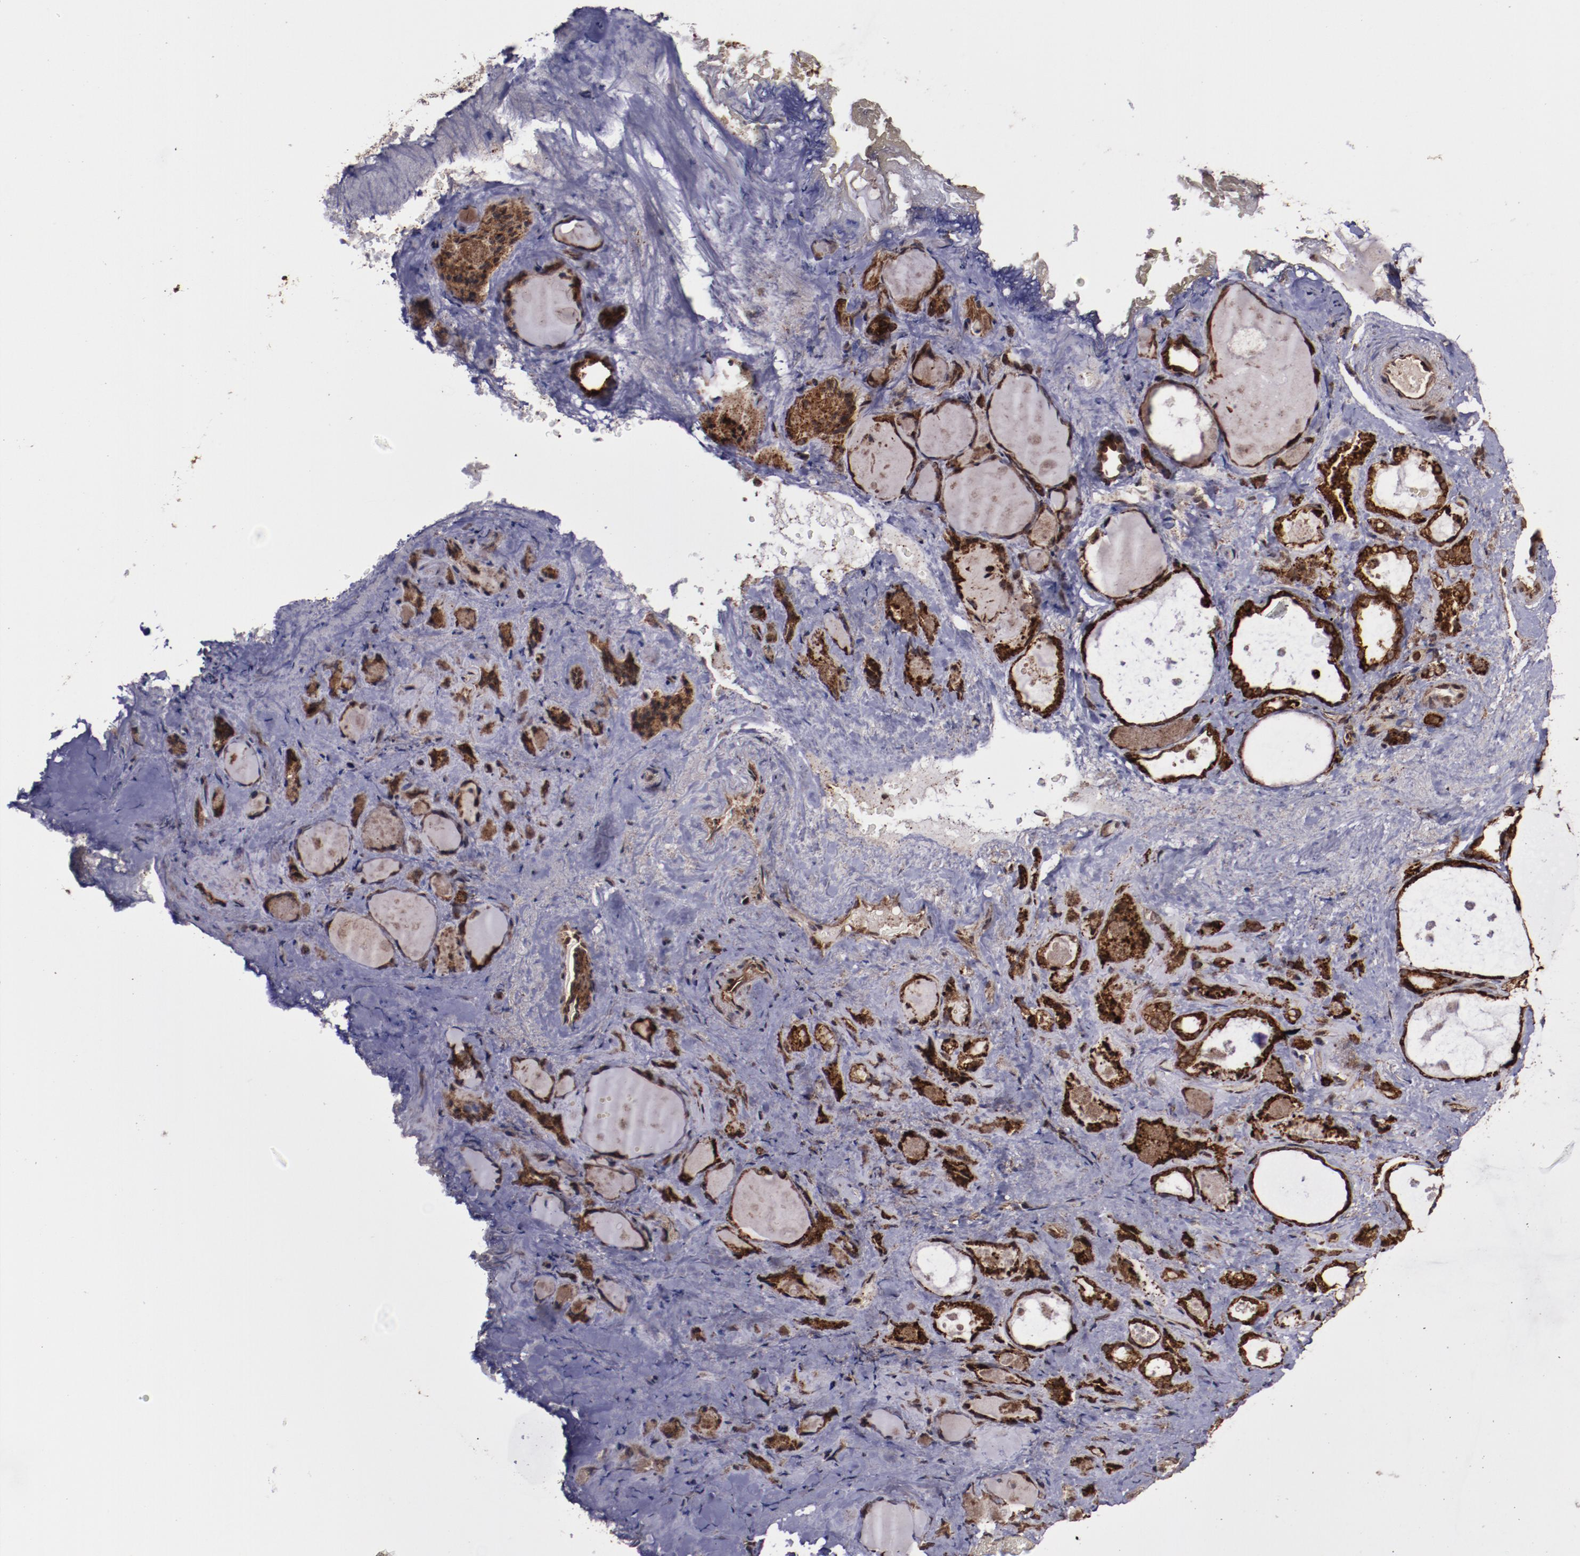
{"staining": {"intensity": "strong", "quantity": ">75%", "location": "cytoplasmic/membranous,nuclear"}, "tissue": "thyroid gland", "cell_type": "Glandular cells", "image_type": "normal", "snomed": [{"axis": "morphology", "description": "Normal tissue, NOS"}, {"axis": "topography", "description": "Thyroid gland"}], "caption": "Immunohistochemical staining of unremarkable thyroid gland demonstrates >75% levels of strong cytoplasmic/membranous,nuclear protein positivity in about >75% of glandular cells.", "gene": "EIF4ENIF1", "patient": {"sex": "female", "age": 75}}